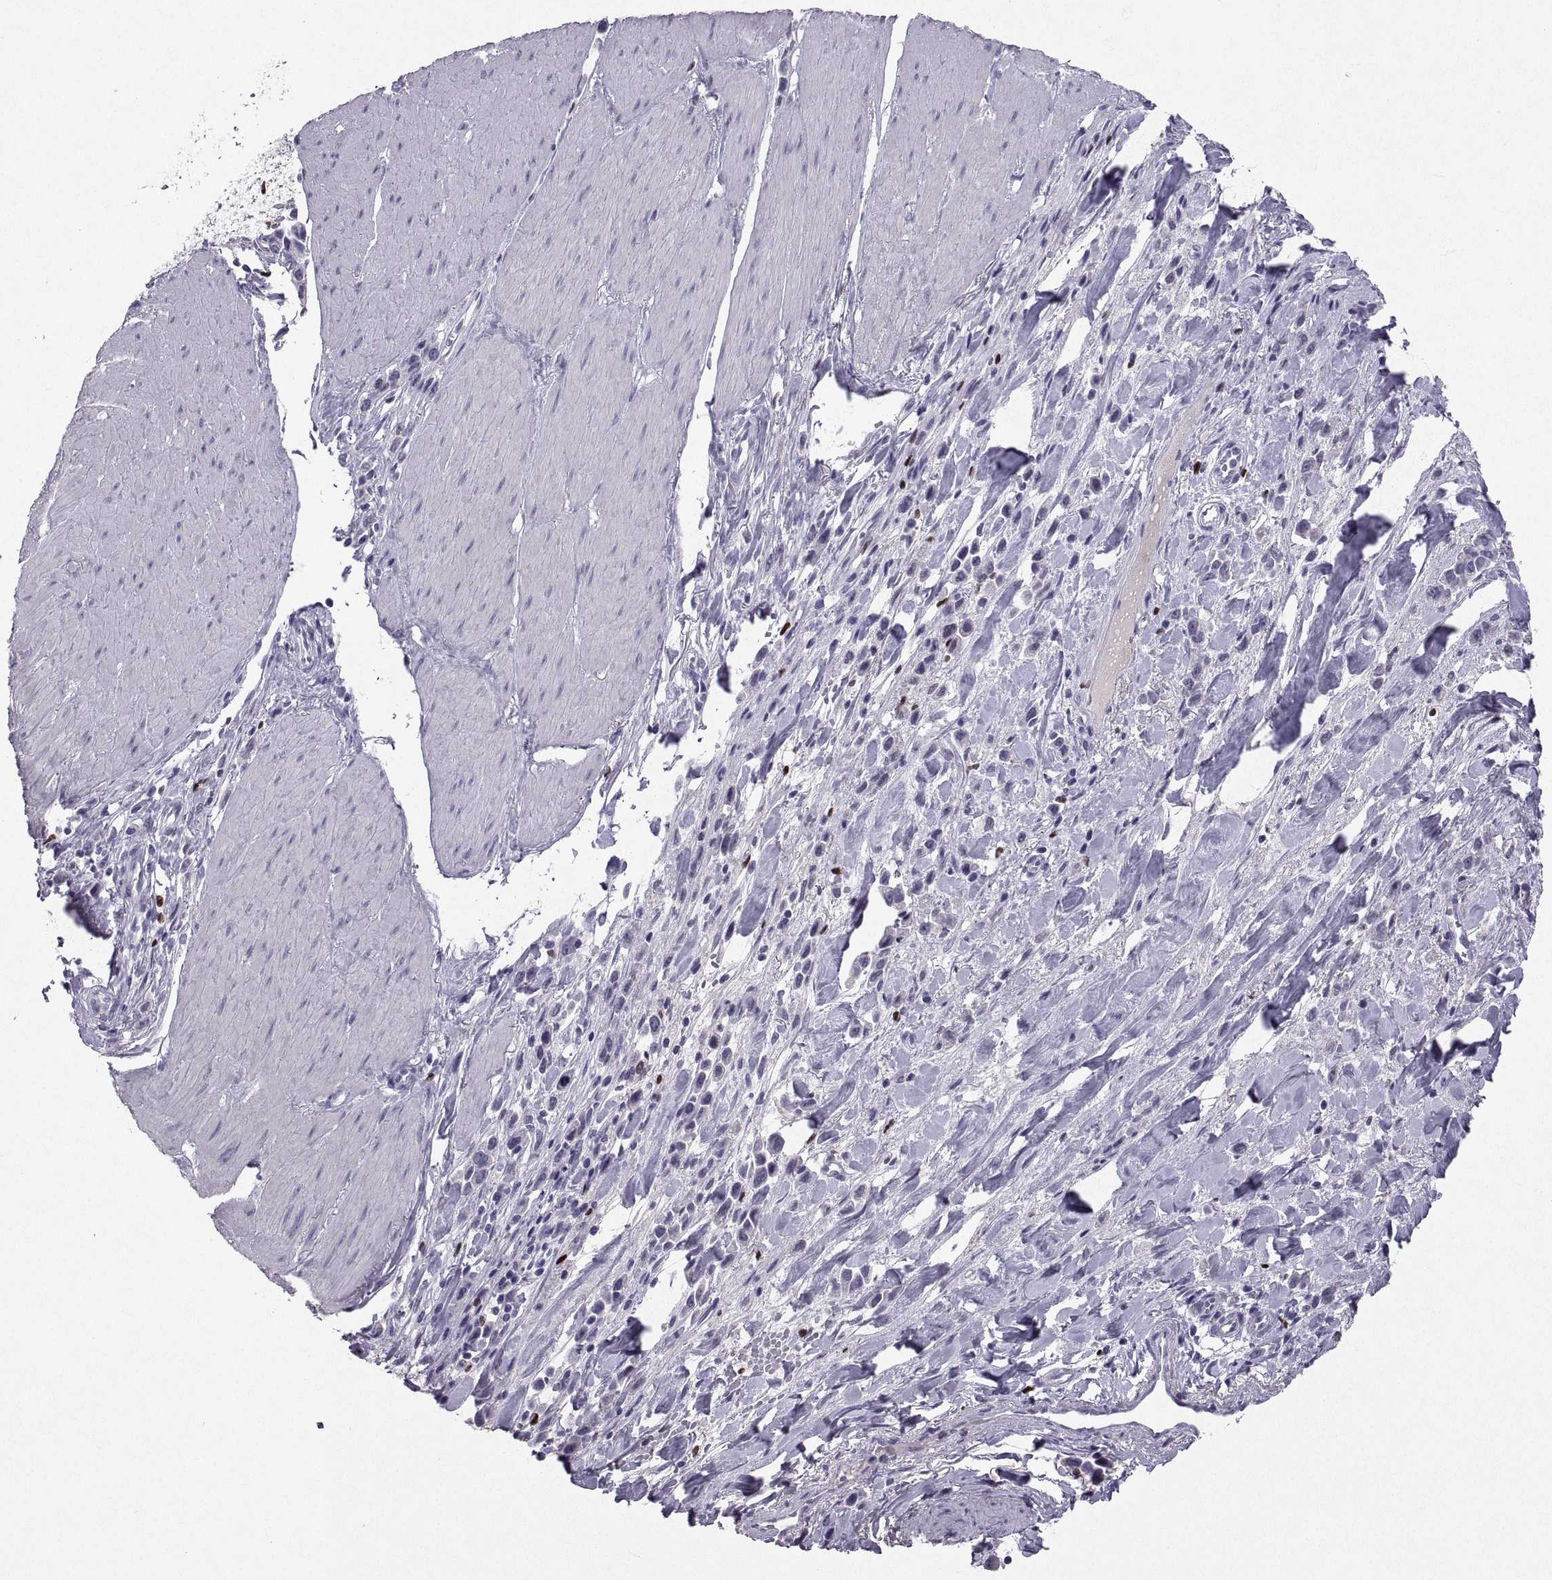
{"staining": {"intensity": "negative", "quantity": "none", "location": "none"}, "tissue": "stomach cancer", "cell_type": "Tumor cells", "image_type": "cancer", "snomed": [{"axis": "morphology", "description": "Adenocarcinoma, NOS"}, {"axis": "topography", "description": "Stomach"}], "caption": "This micrograph is of adenocarcinoma (stomach) stained with immunohistochemistry to label a protein in brown with the nuclei are counter-stained blue. There is no staining in tumor cells.", "gene": "SOX21", "patient": {"sex": "male", "age": 47}}